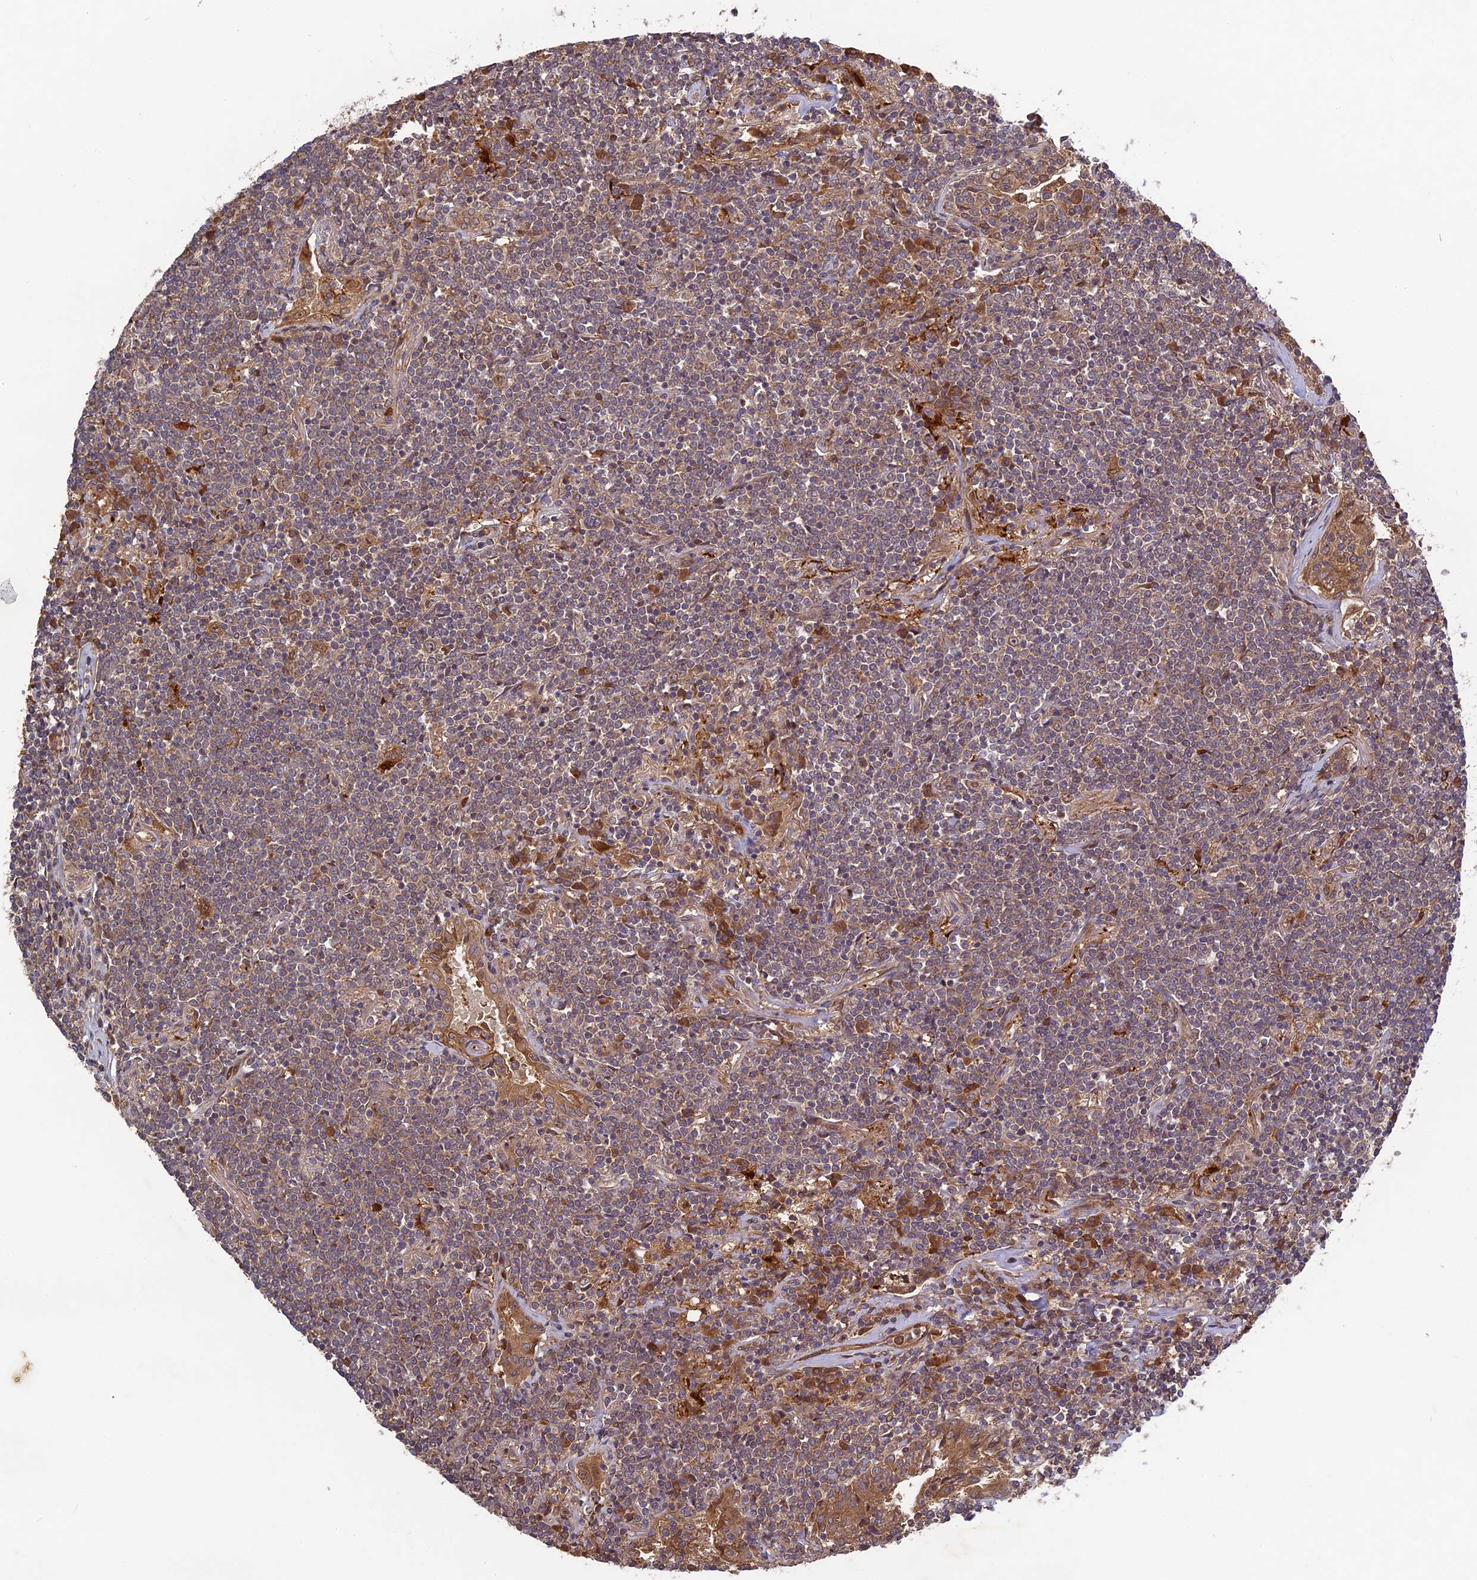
{"staining": {"intensity": "weak", "quantity": "25%-75%", "location": "cytoplasmic/membranous"}, "tissue": "lymphoma", "cell_type": "Tumor cells", "image_type": "cancer", "snomed": [{"axis": "morphology", "description": "Malignant lymphoma, non-Hodgkin's type, Low grade"}, {"axis": "topography", "description": "Lung"}], "caption": "Immunohistochemistry (IHC) image of human malignant lymphoma, non-Hodgkin's type (low-grade) stained for a protein (brown), which exhibits low levels of weak cytoplasmic/membranous staining in about 25%-75% of tumor cells.", "gene": "TMUB2", "patient": {"sex": "female", "age": 71}}